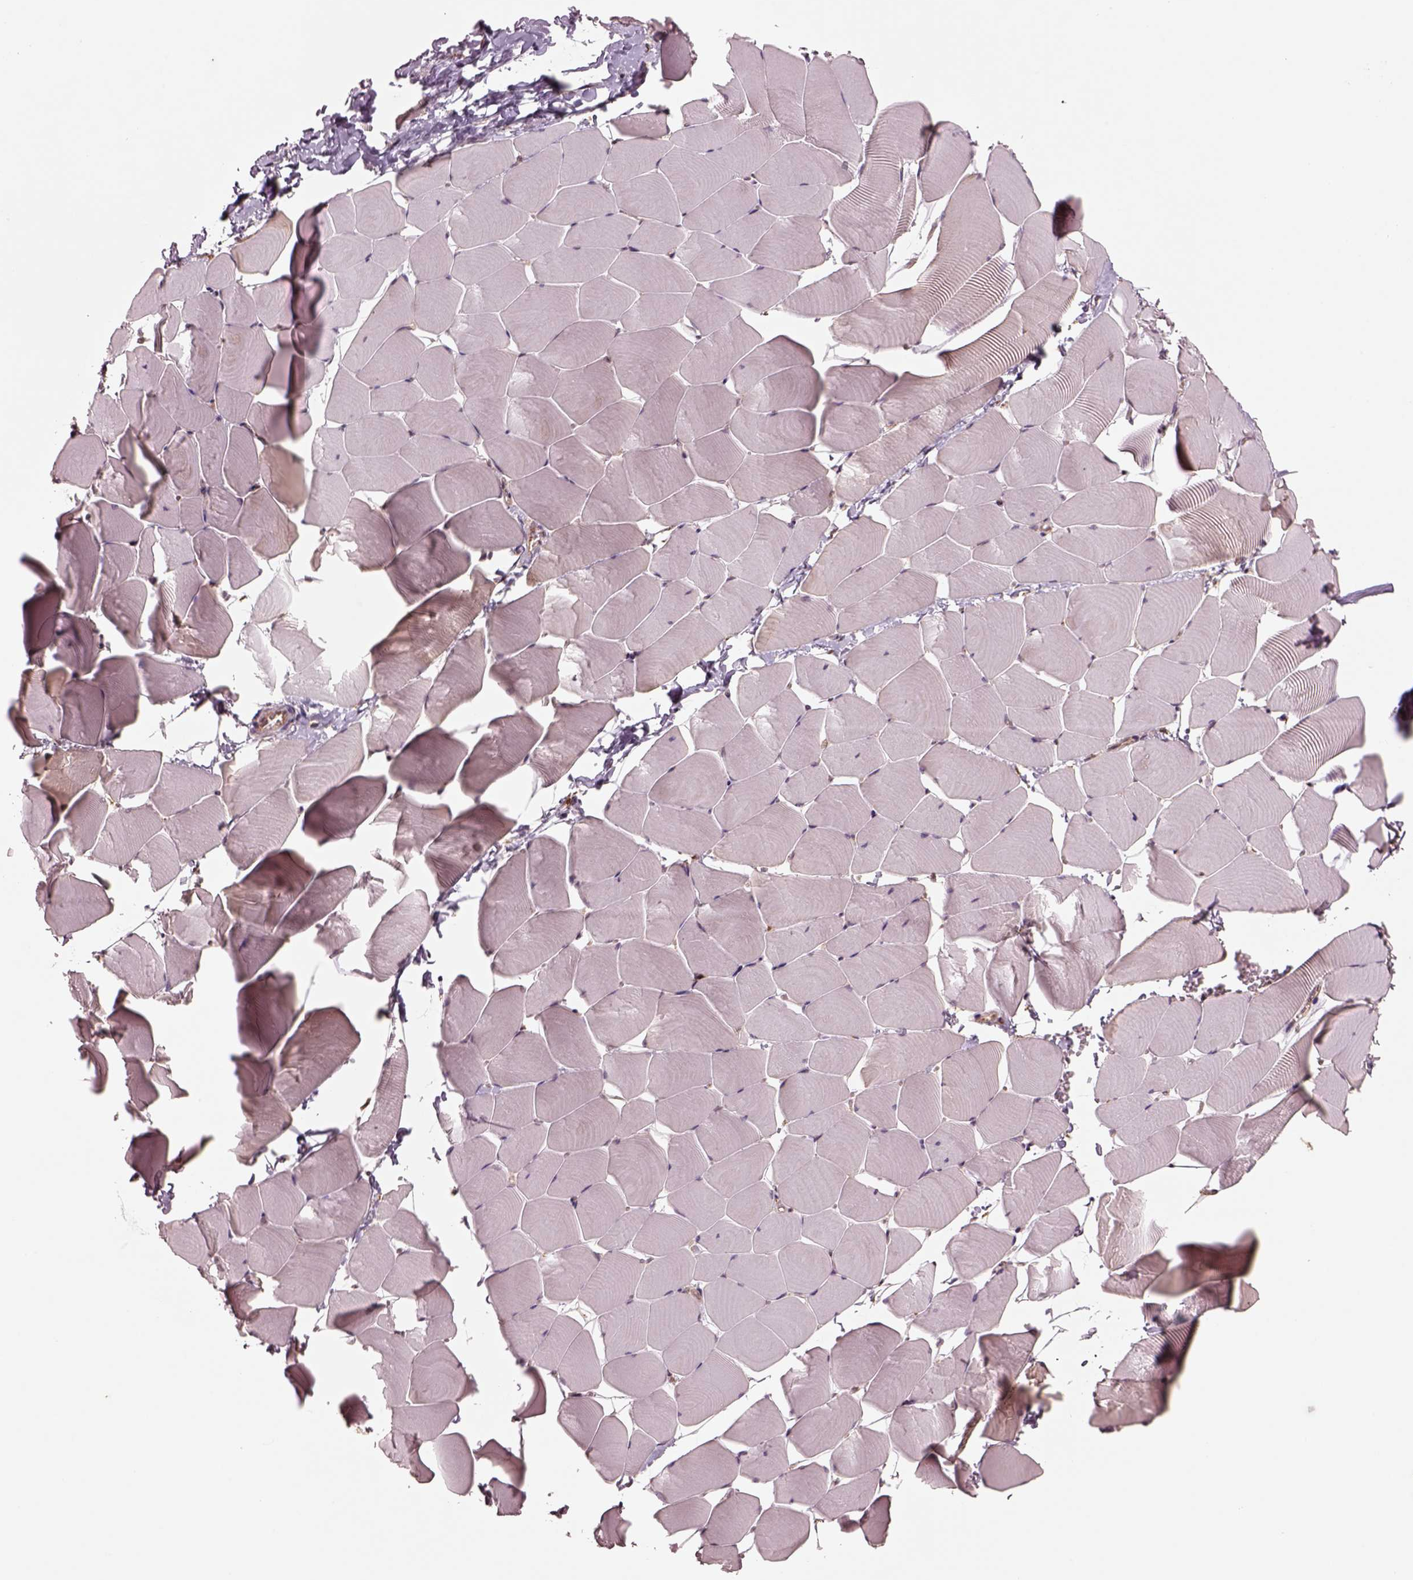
{"staining": {"intensity": "negative", "quantity": "none", "location": "none"}, "tissue": "skeletal muscle", "cell_type": "Myocytes", "image_type": "normal", "snomed": [{"axis": "morphology", "description": "Normal tissue, NOS"}, {"axis": "topography", "description": "Skeletal muscle"}], "caption": "A high-resolution micrograph shows immunohistochemistry staining of normal skeletal muscle, which shows no significant positivity in myocytes. (DAB (3,3'-diaminobenzidine) IHC, high magnification).", "gene": "WASHC2A", "patient": {"sex": "male", "age": 25}}